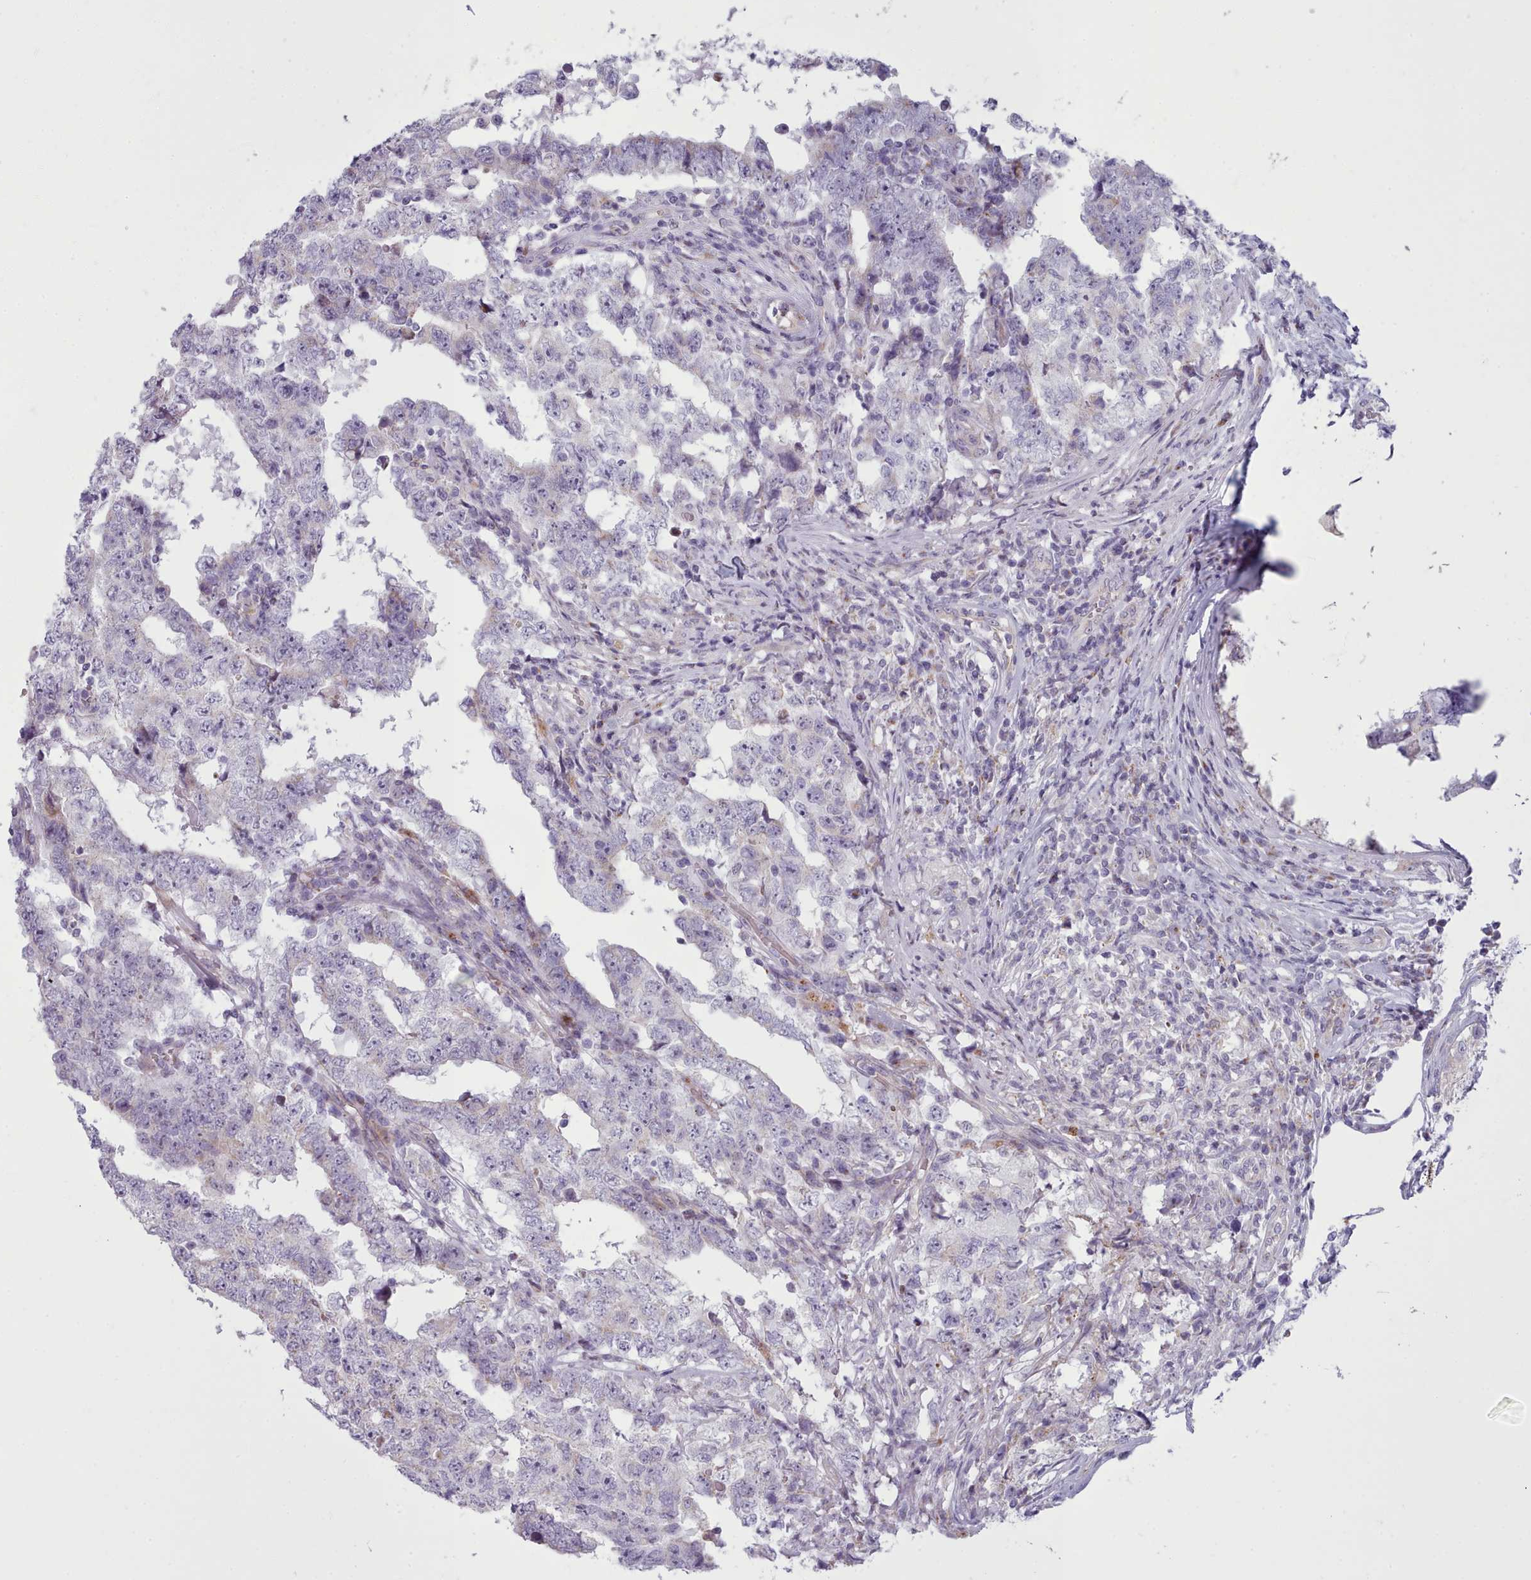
{"staining": {"intensity": "negative", "quantity": "none", "location": "none"}, "tissue": "testis cancer", "cell_type": "Tumor cells", "image_type": "cancer", "snomed": [{"axis": "morphology", "description": "Carcinoma, Embryonal, NOS"}, {"axis": "topography", "description": "Testis"}], "caption": "An image of testis embryonal carcinoma stained for a protein shows no brown staining in tumor cells. (DAB IHC visualized using brightfield microscopy, high magnification).", "gene": "SLC52A3", "patient": {"sex": "male", "age": 25}}